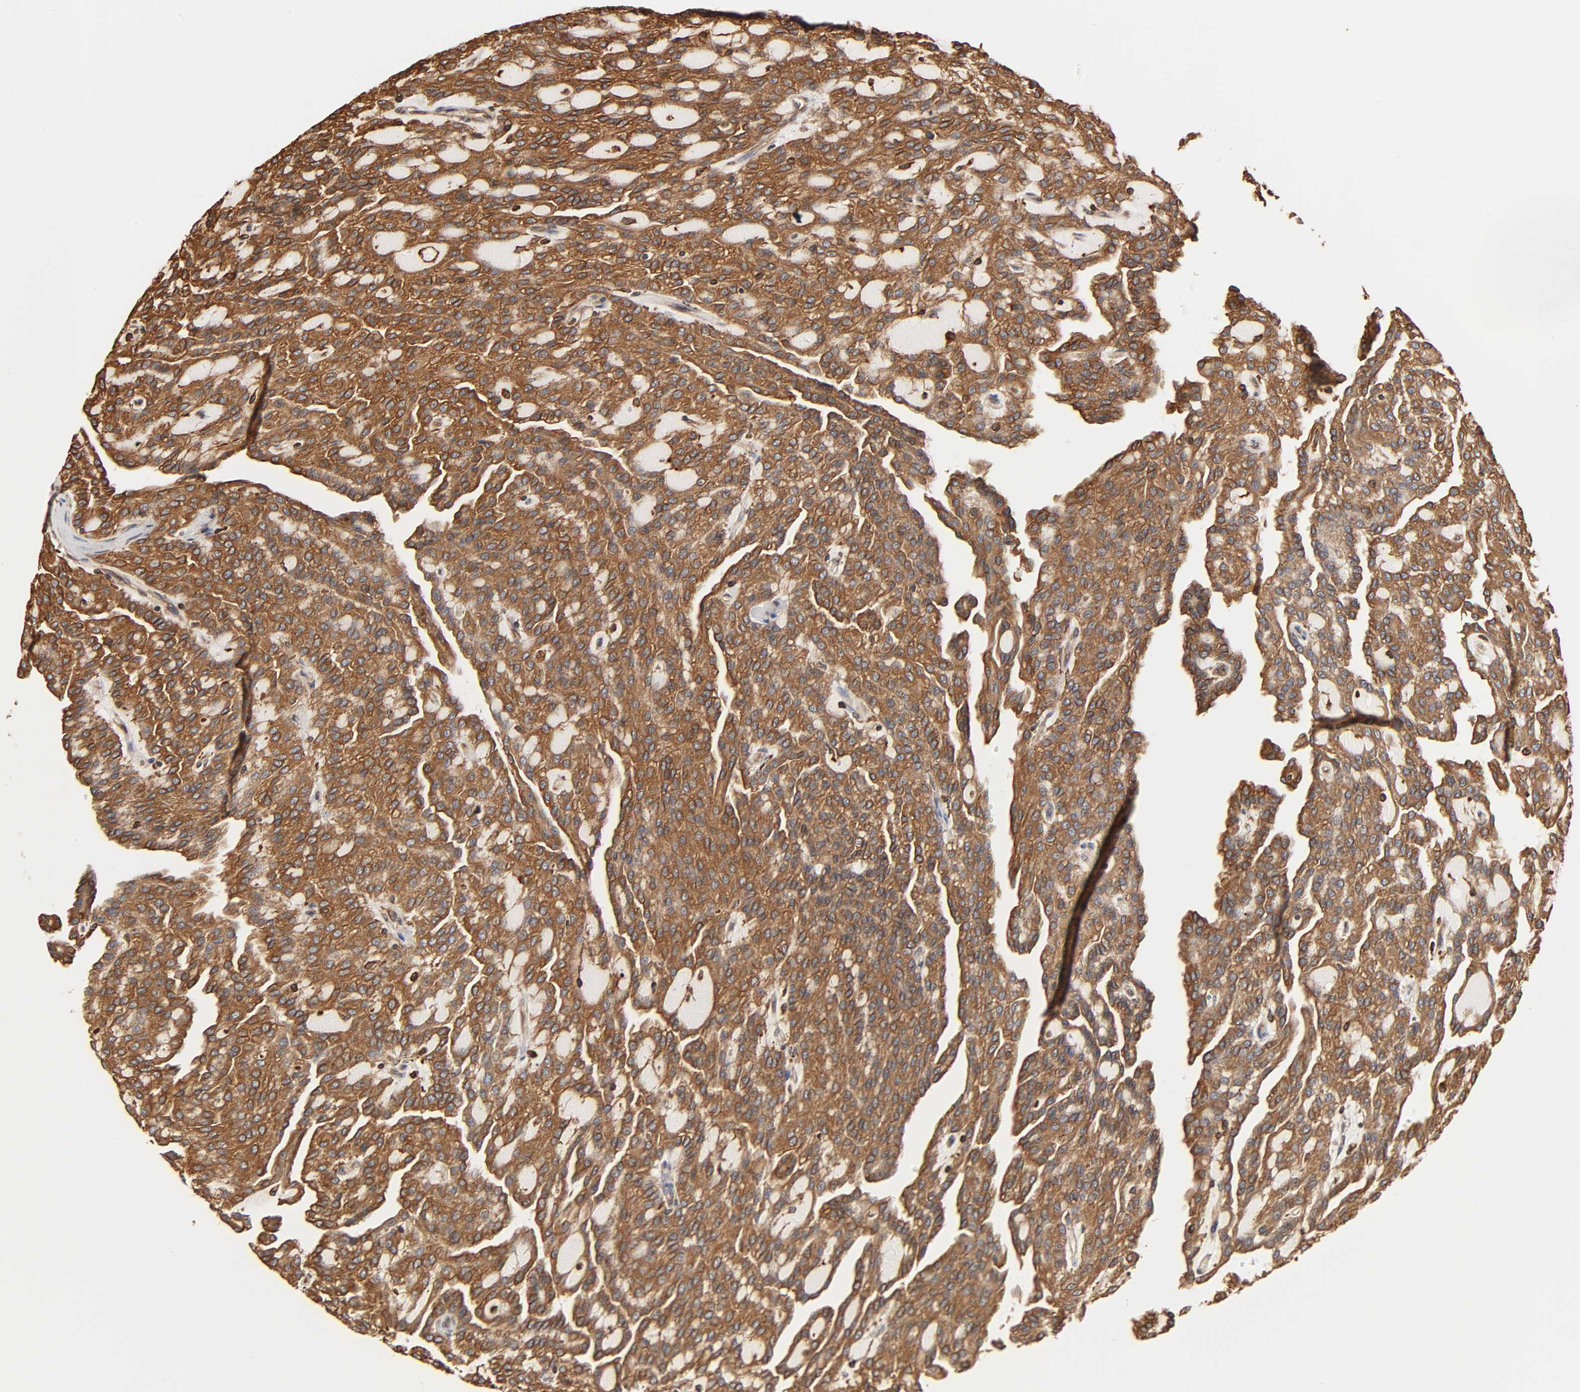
{"staining": {"intensity": "strong", "quantity": ">75%", "location": "cytoplasmic/membranous"}, "tissue": "renal cancer", "cell_type": "Tumor cells", "image_type": "cancer", "snomed": [{"axis": "morphology", "description": "Adenocarcinoma, NOS"}, {"axis": "topography", "description": "Kidney"}], "caption": "Brown immunohistochemical staining in human renal cancer (adenocarcinoma) shows strong cytoplasmic/membranous staining in about >75% of tumor cells. Nuclei are stained in blue.", "gene": "BCAP31", "patient": {"sex": "male", "age": 63}}